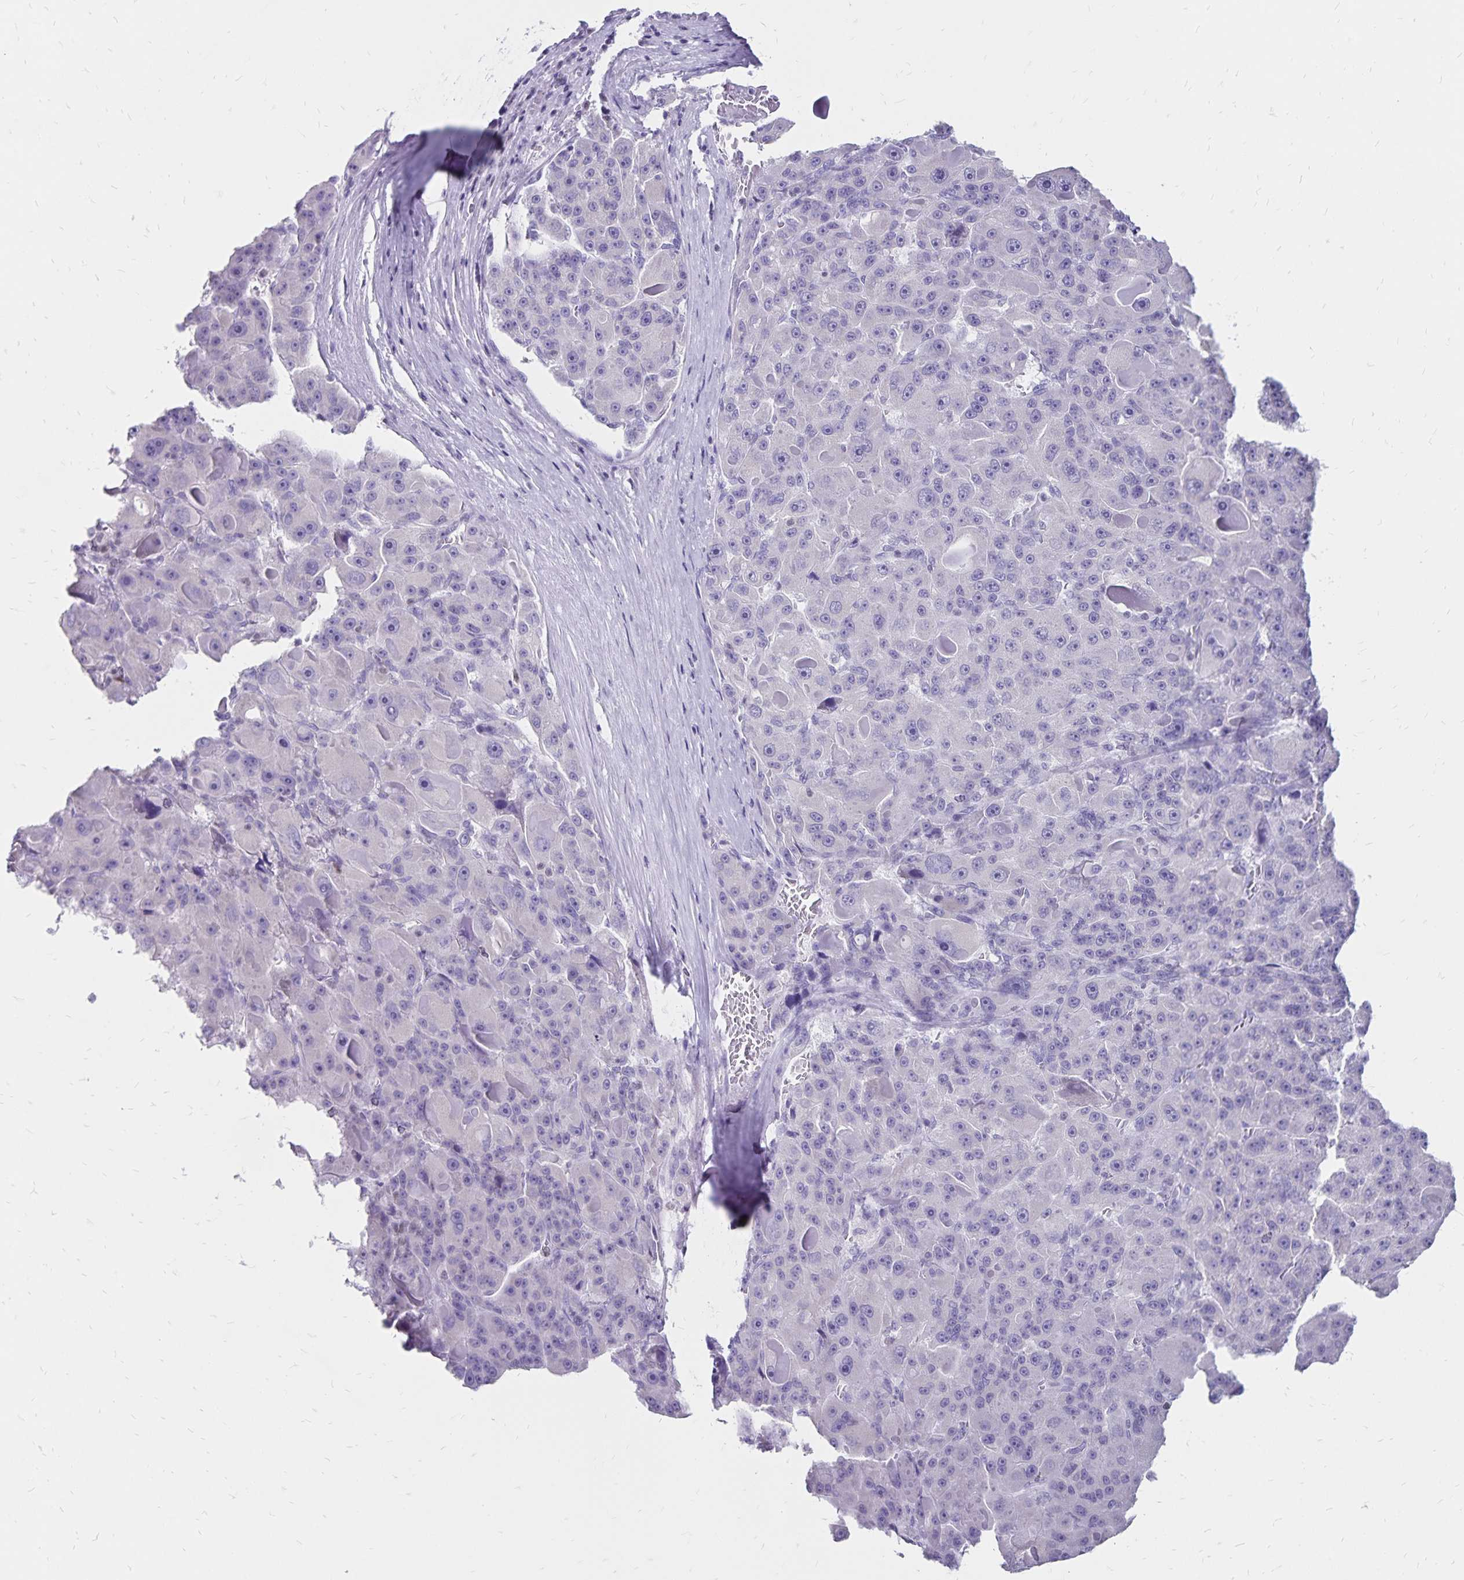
{"staining": {"intensity": "negative", "quantity": "none", "location": "none"}, "tissue": "liver cancer", "cell_type": "Tumor cells", "image_type": "cancer", "snomed": [{"axis": "morphology", "description": "Carcinoma, Hepatocellular, NOS"}, {"axis": "topography", "description": "Liver"}], "caption": "DAB immunohistochemical staining of liver cancer (hepatocellular carcinoma) displays no significant expression in tumor cells.", "gene": "IKZF1", "patient": {"sex": "male", "age": 76}}